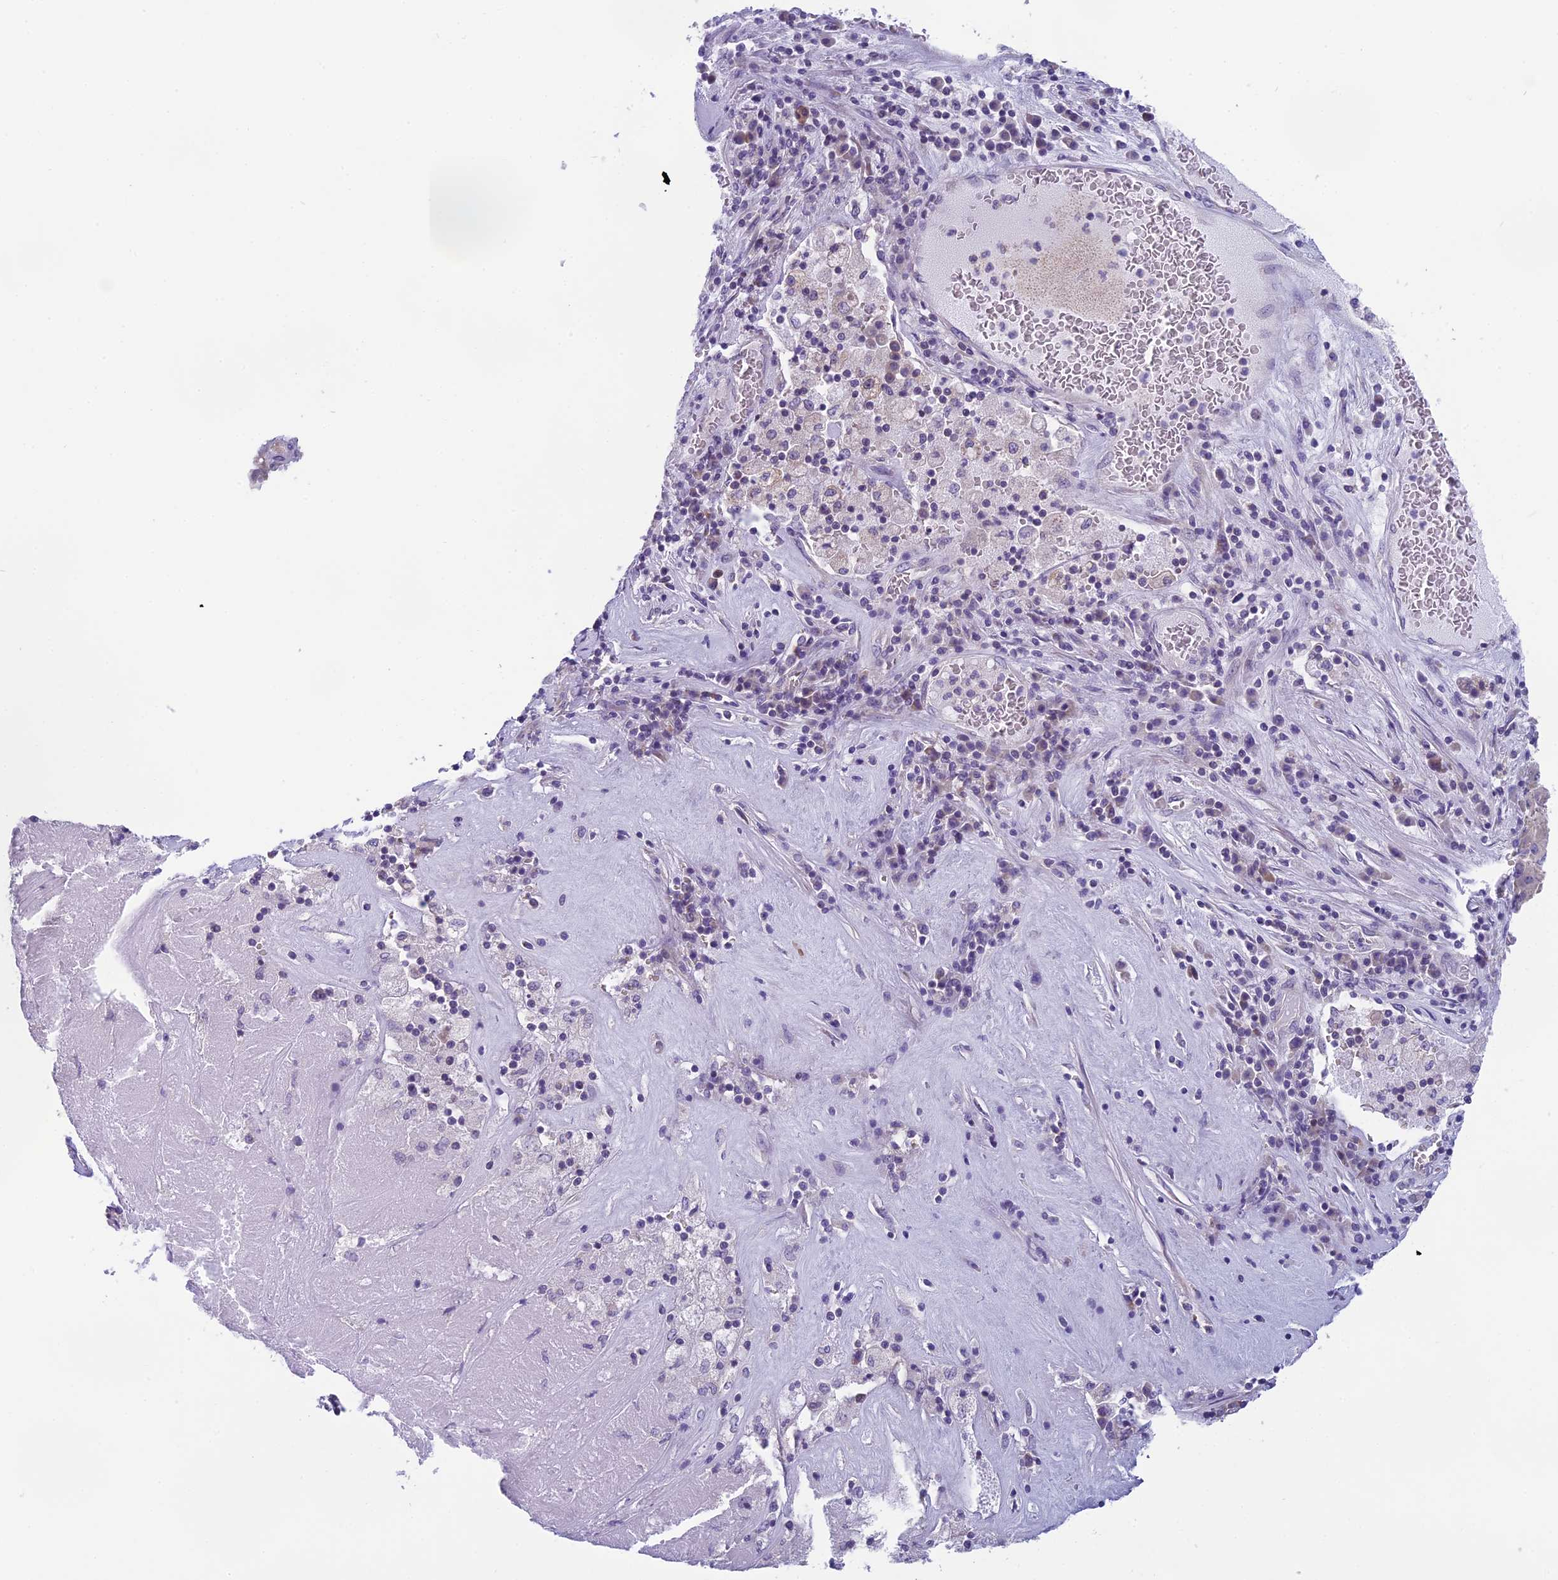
{"staining": {"intensity": "negative", "quantity": "none", "location": "none"}, "tissue": "pancreatic cancer", "cell_type": "Tumor cells", "image_type": "cancer", "snomed": [{"axis": "morphology", "description": "Adenocarcinoma, NOS"}, {"axis": "topography", "description": "Pancreas"}], "caption": "Pancreatic cancer (adenocarcinoma) stained for a protein using immunohistochemistry shows no expression tumor cells.", "gene": "ARHGEF37", "patient": {"sex": "male", "age": 63}}